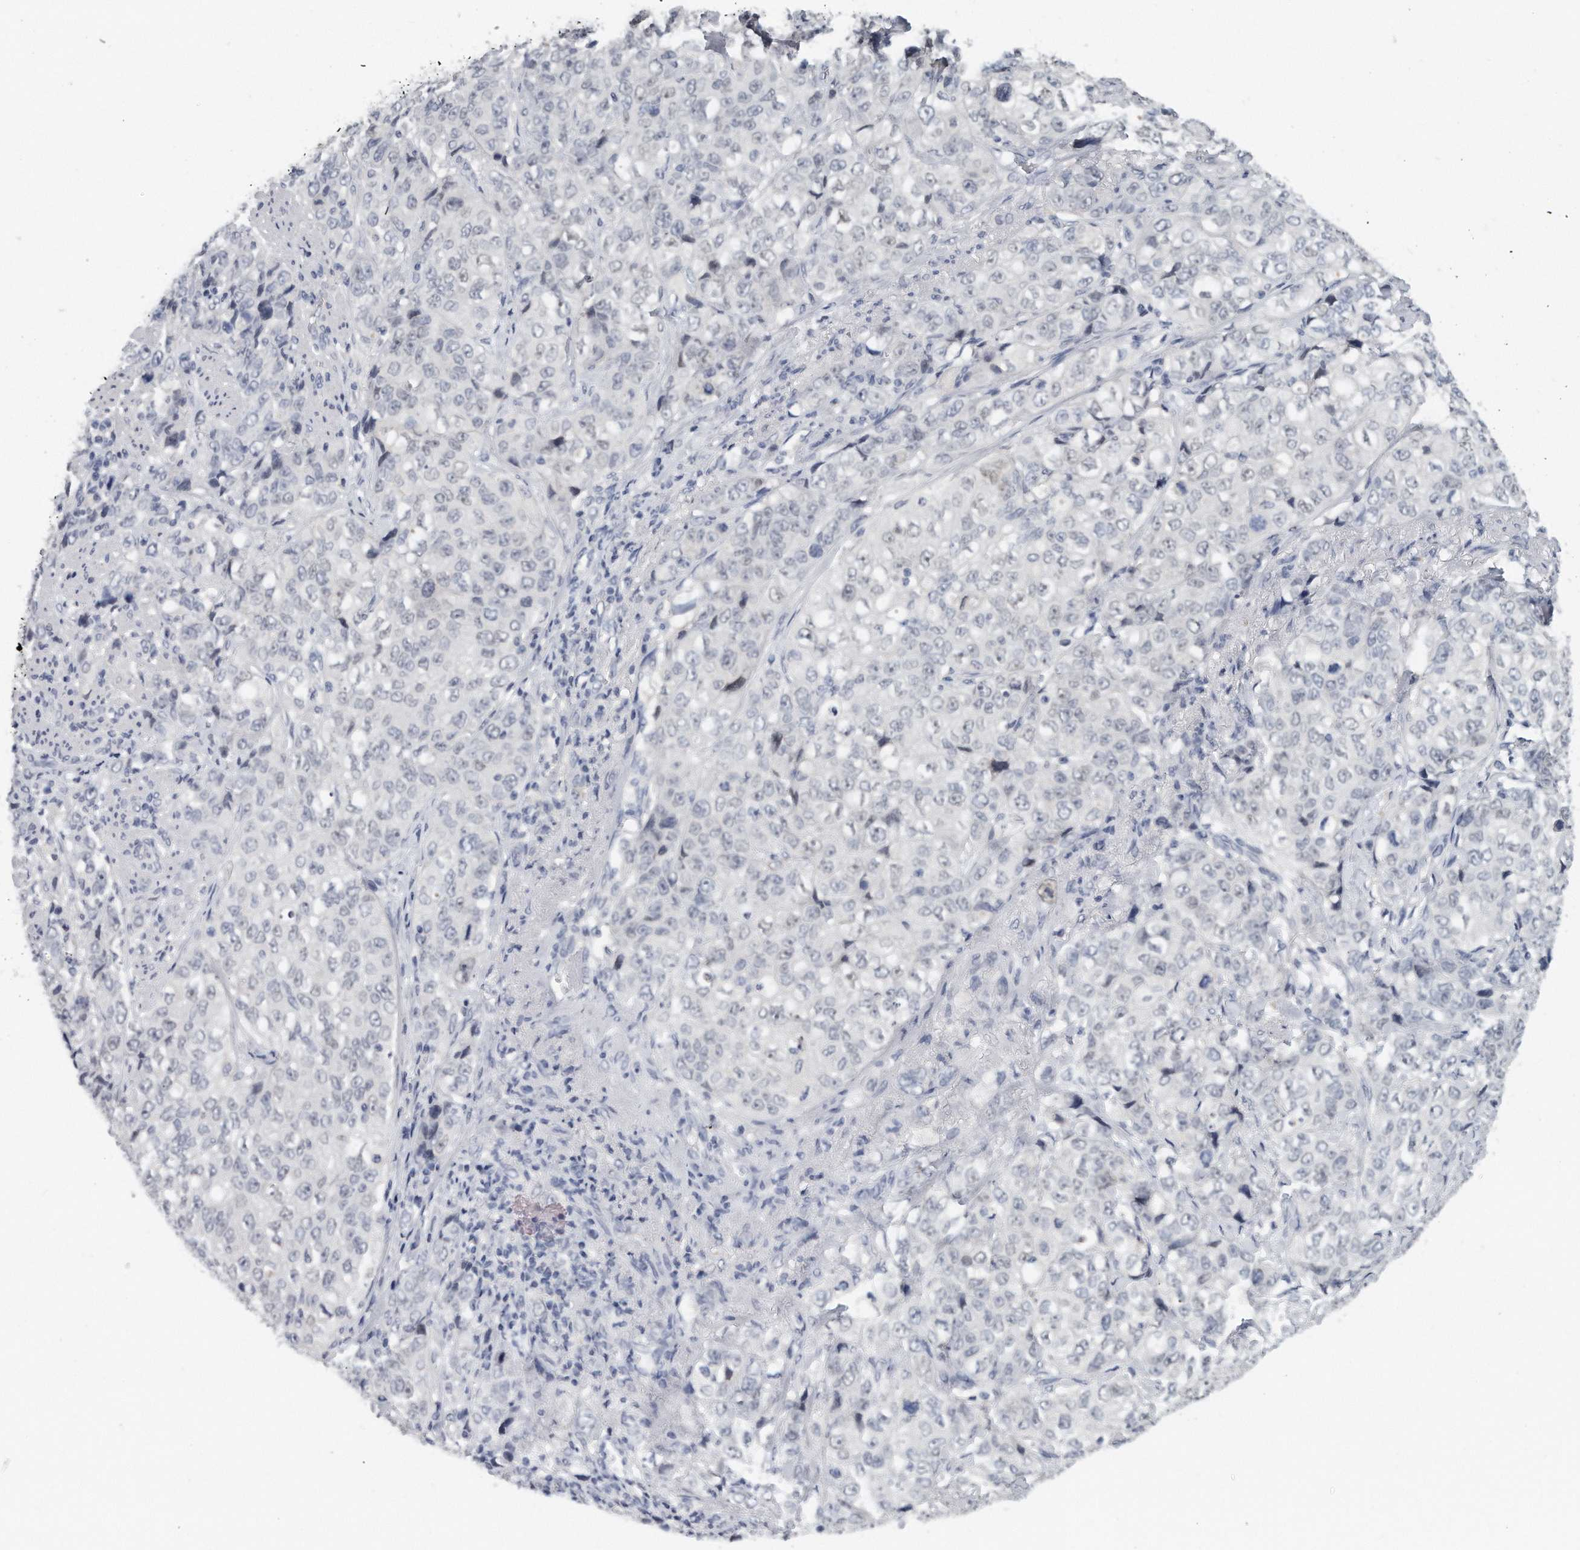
{"staining": {"intensity": "negative", "quantity": "none", "location": "none"}, "tissue": "stomach cancer", "cell_type": "Tumor cells", "image_type": "cancer", "snomed": [{"axis": "morphology", "description": "Adenocarcinoma, NOS"}, {"axis": "topography", "description": "Stomach"}], "caption": "Image shows no significant protein expression in tumor cells of stomach cancer (adenocarcinoma).", "gene": "KLHL7", "patient": {"sex": "male", "age": 48}}